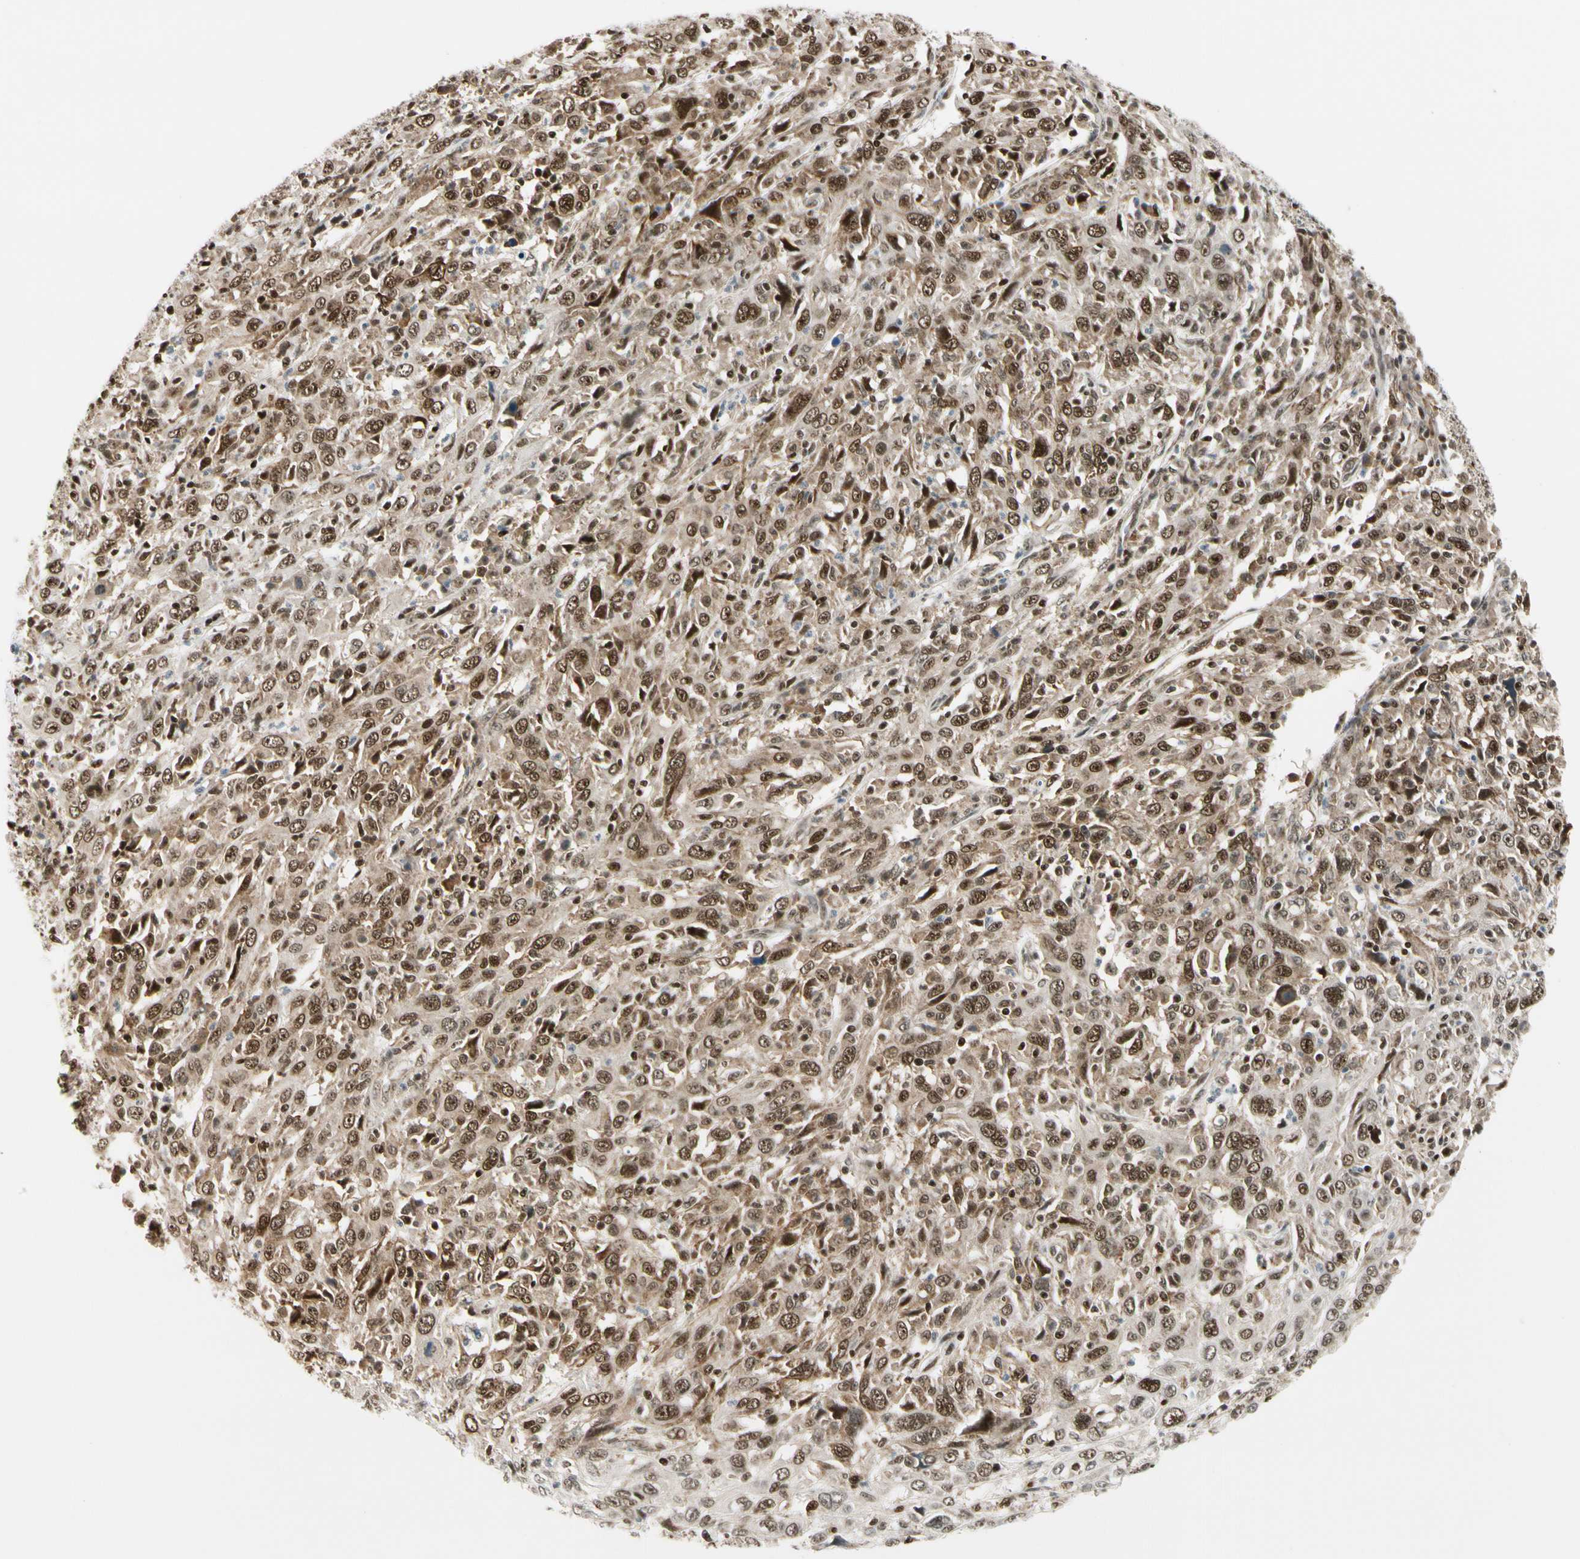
{"staining": {"intensity": "moderate", "quantity": ">75%", "location": "cytoplasmic/membranous,nuclear"}, "tissue": "cervical cancer", "cell_type": "Tumor cells", "image_type": "cancer", "snomed": [{"axis": "morphology", "description": "Squamous cell carcinoma, NOS"}, {"axis": "topography", "description": "Cervix"}], "caption": "Moderate cytoplasmic/membranous and nuclear protein positivity is identified in about >75% of tumor cells in squamous cell carcinoma (cervical). The staining is performed using DAB brown chromogen to label protein expression. The nuclei are counter-stained blue using hematoxylin.", "gene": "DAXX", "patient": {"sex": "female", "age": 46}}